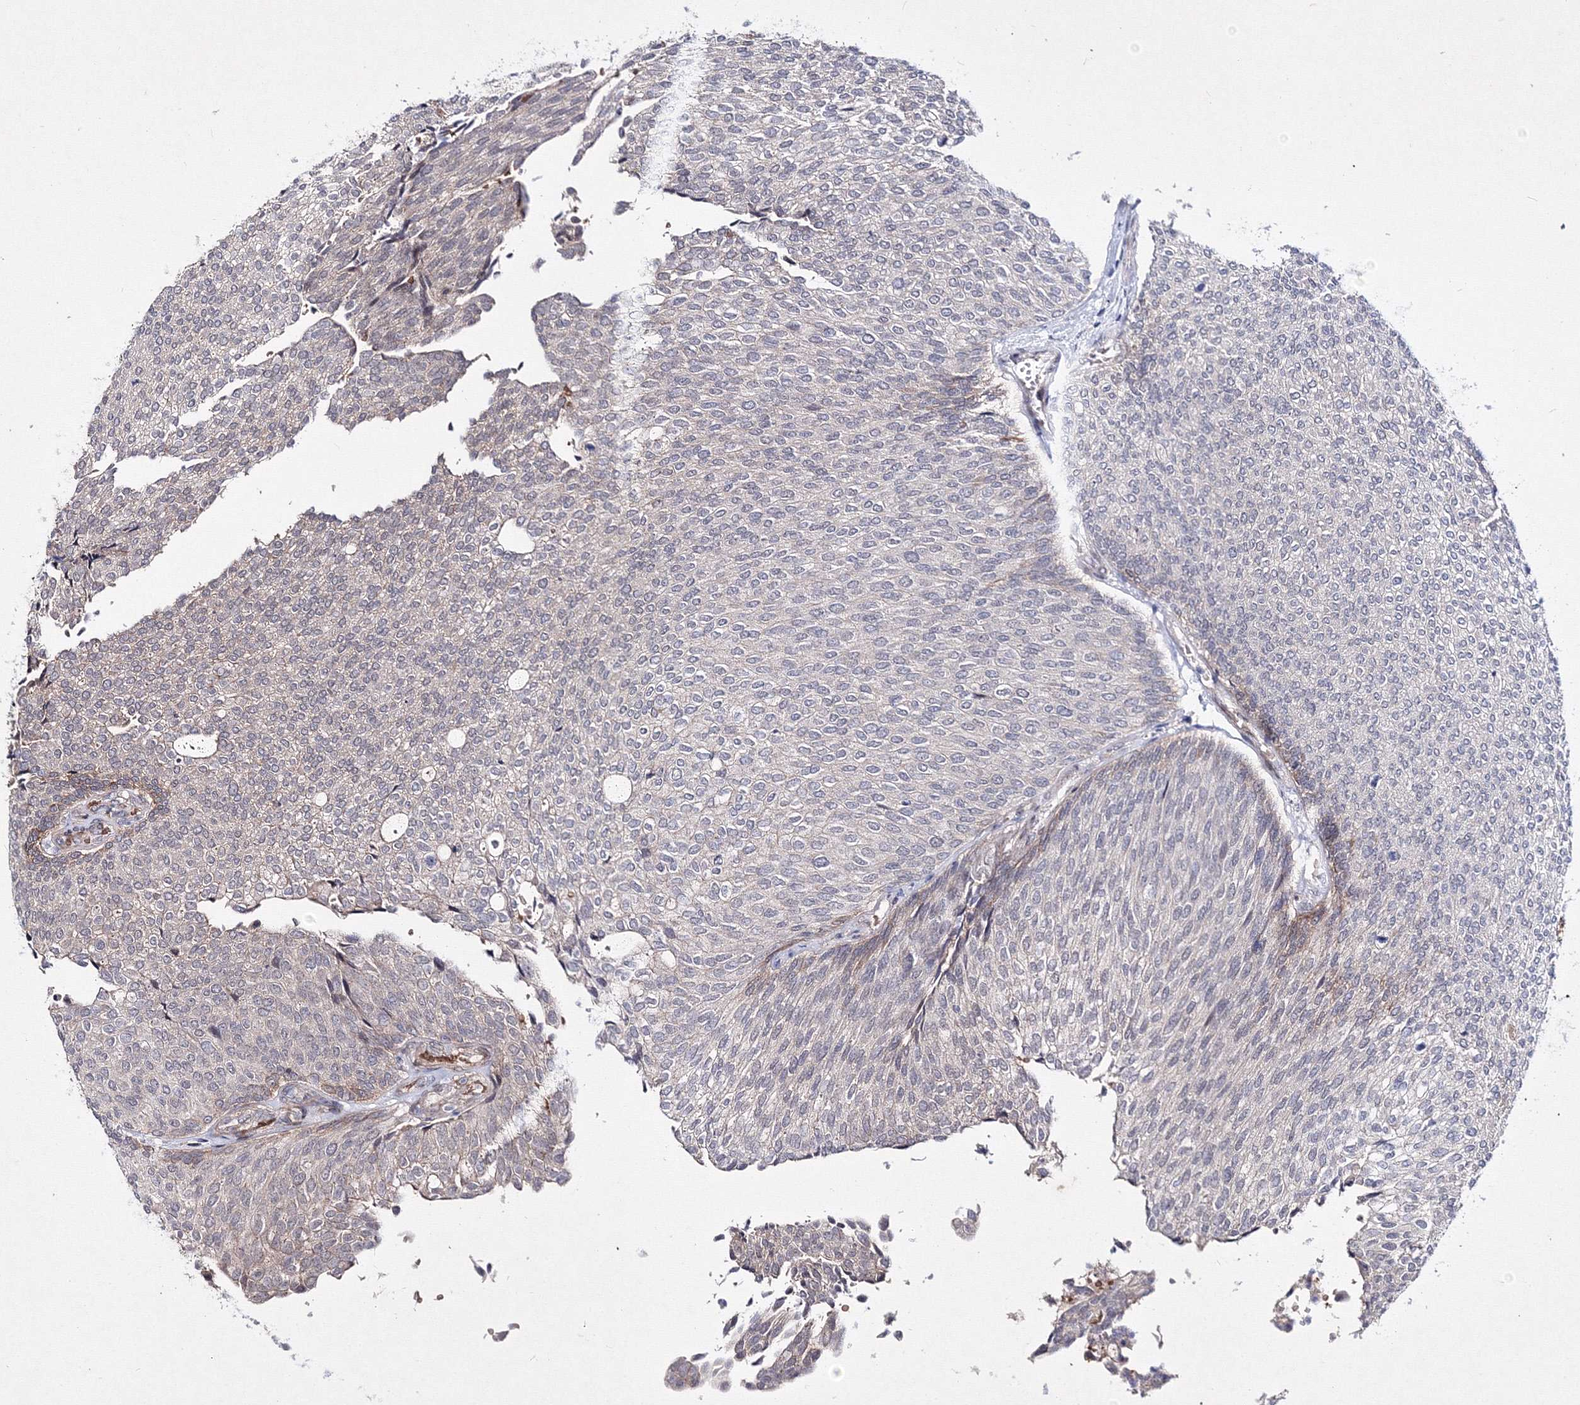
{"staining": {"intensity": "negative", "quantity": "none", "location": "none"}, "tissue": "urothelial cancer", "cell_type": "Tumor cells", "image_type": "cancer", "snomed": [{"axis": "morphology", "description": "Urothelial carcinoma, Low grade"}, {"axis": "topography", "description": "Urinary bladder"}], "caption": "Immunohistochemical staining of human urothelial carcinoma (low-grade) demonstrates no significant expression in tumor cells.", "gene": "C11orf52", "patient": {"sex": "female", "age": 79}}